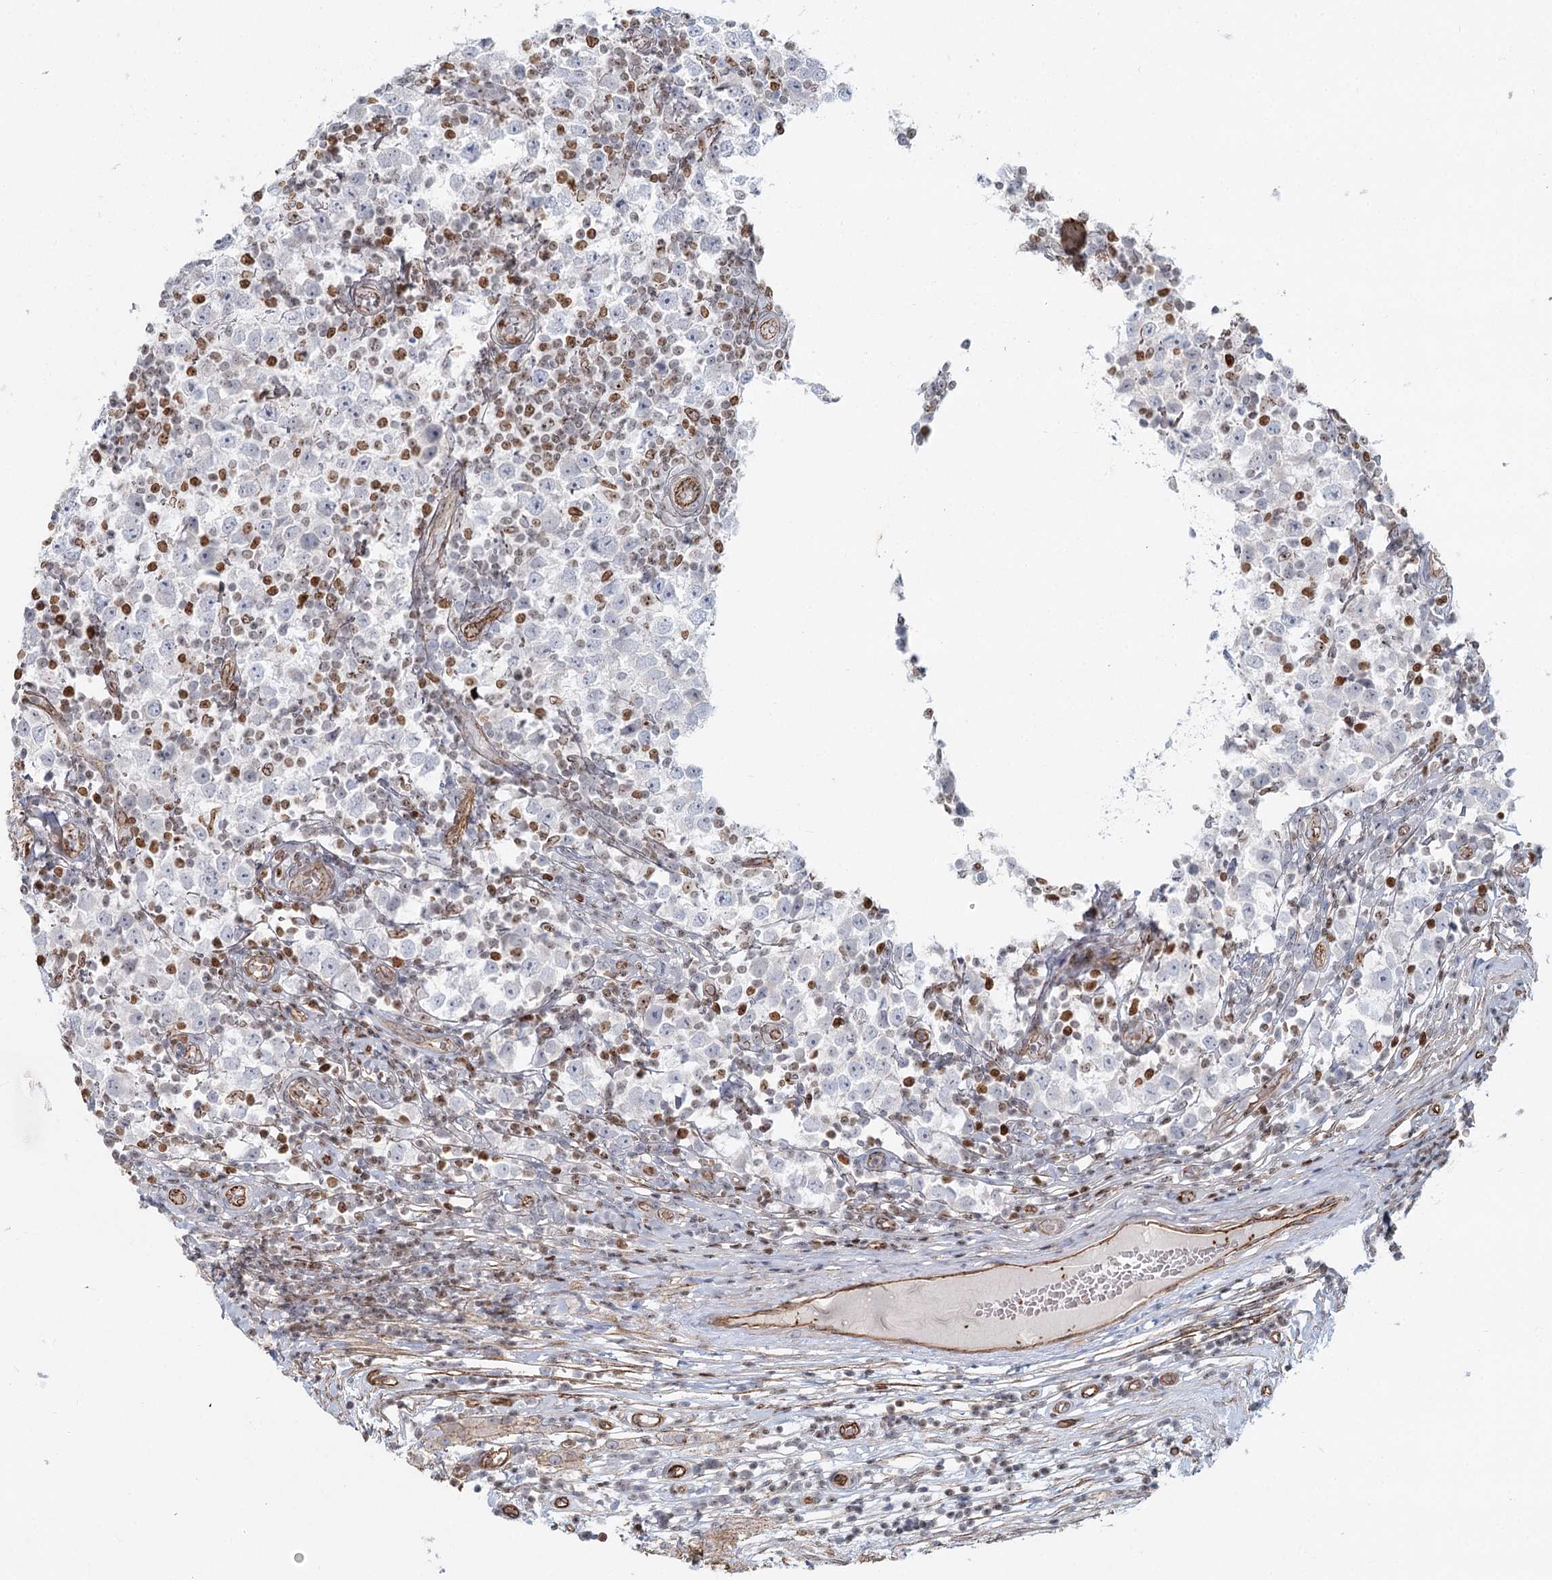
{"staining": {"intensity": "negative", "quantity": "none", "location": "none"}, "tissue": "testis cancer", "cell_type": "Tumor cells", "image_type": "cancer", "snomed": [{"axis": "morphology", "description": "Seminoma, NOS"}, {"axis": "topography", "description": "Testis"}], "caption": "High magnification brightfield microscopy of testis cancer (seminoma) stained with DAB (3,3'-diaminobenzidine) (brown) and counterstained with hematoxylin (blue): tumor cells show no significant expression. The staining is performed using DAB (3,3'-diaminobenzidine) brown chromogen with nuclei counter-stained in using hematoxylin.", "gene": "ZFYVE28", "patient": {"sex": "male", "age": 65}}